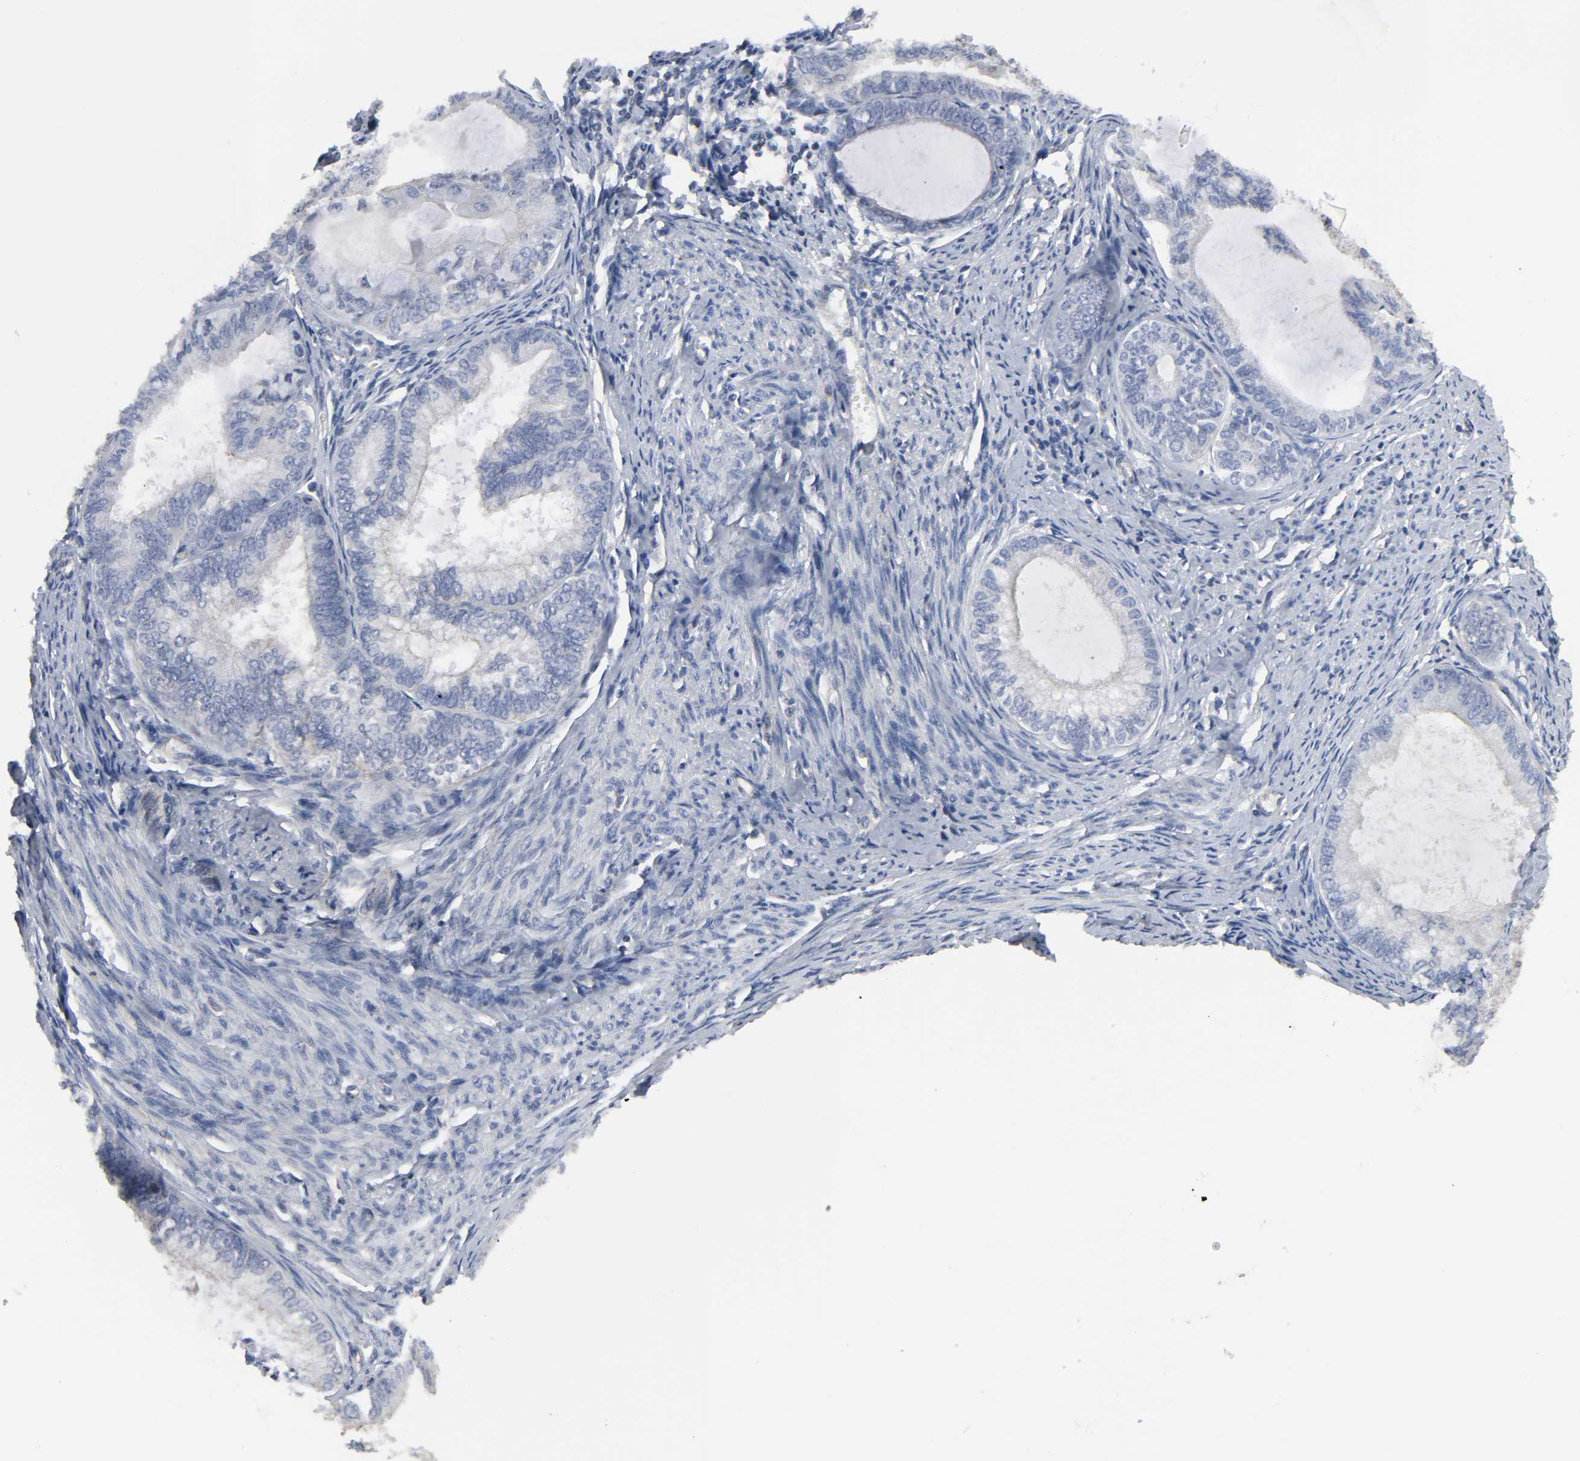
{"staining": {"intensity": "negative", "quantity": "none", "location": "none"}, "tissue": "endometrial cancer", "cell_type": "Tumor cells", "image_type": "cancer", "snomed": [{"axis": "morphology", "description": "Adenocarcinoma, NOS"}, {"axis": "topography", "description": "Endometrium"}], "caption": "Endometrial cancer was stained to show a protein in brown. There is no significant staining in tumor cells.", "gene": "DDX10", "patient": {"sex": "female", "age": 86}}